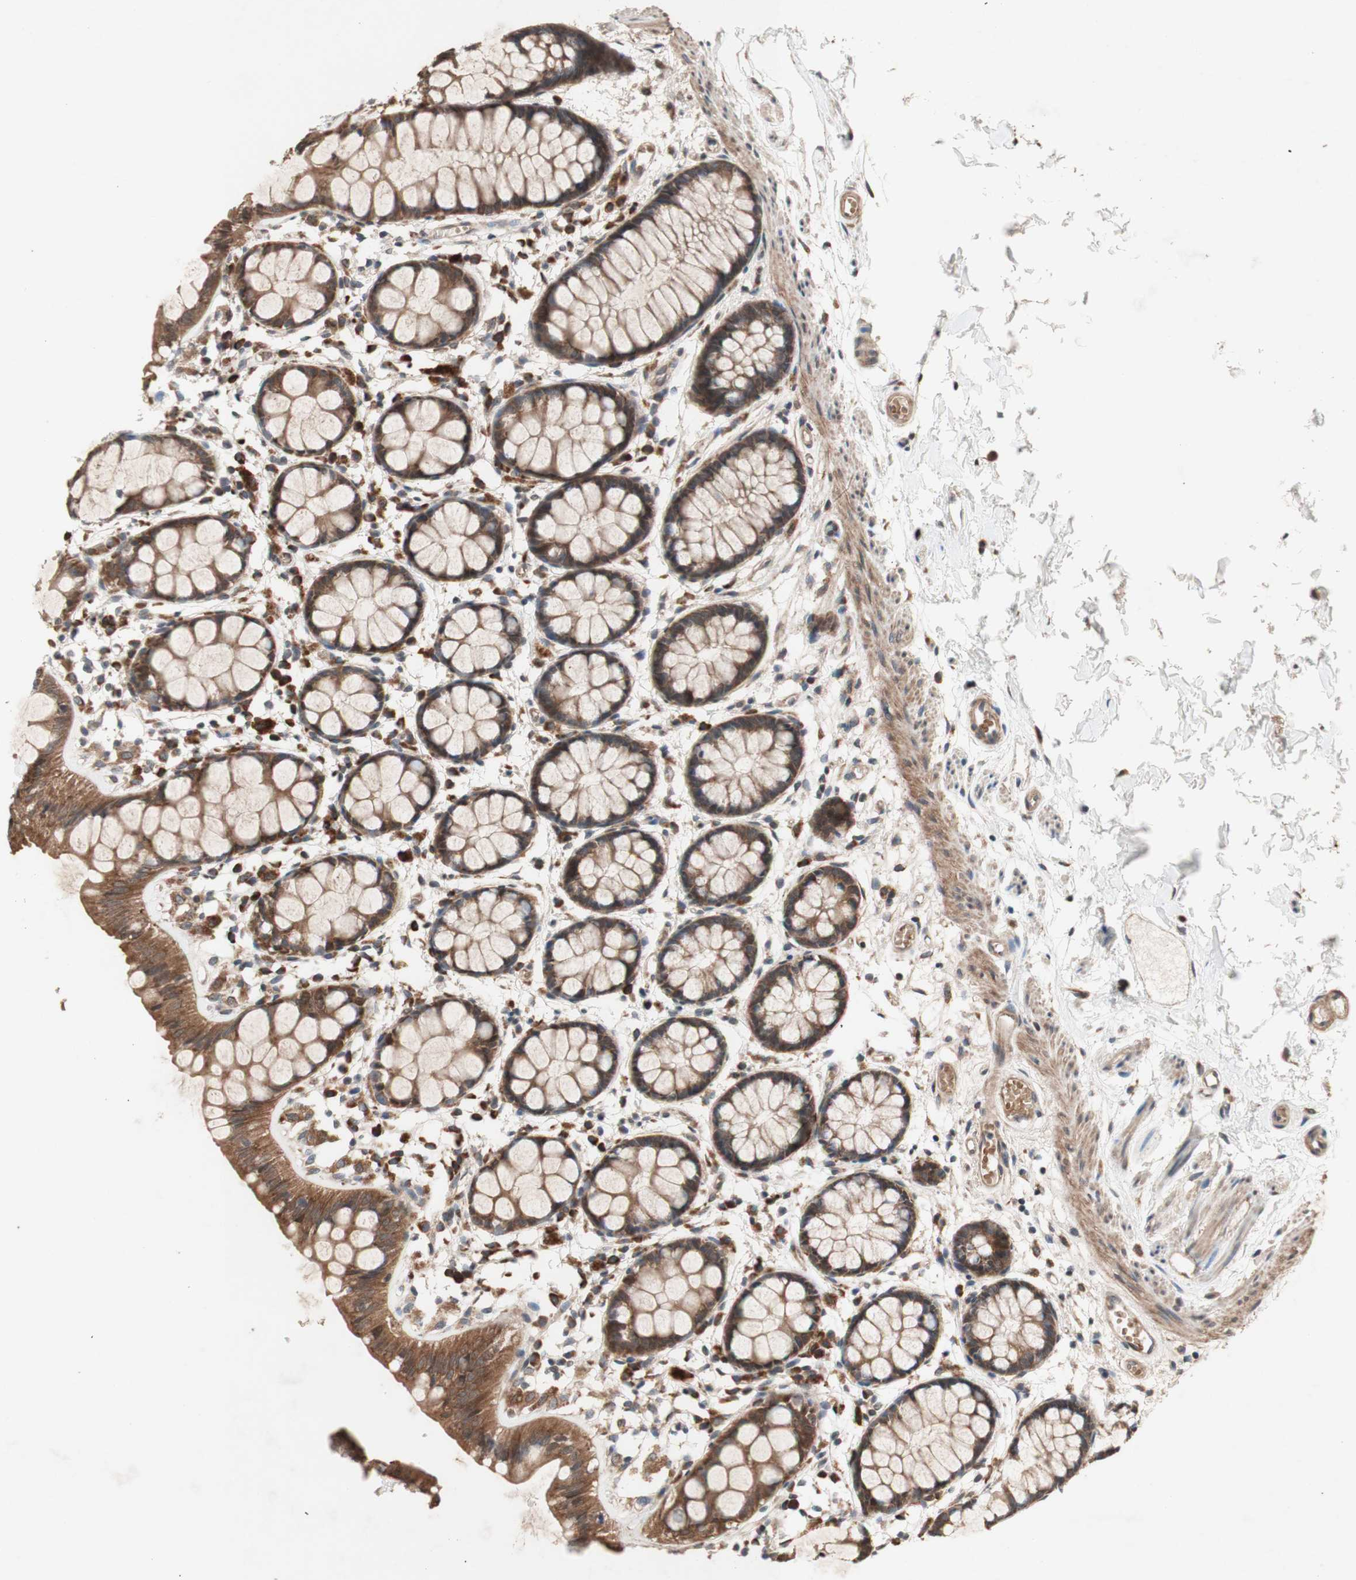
{"staining": {"intensity": "strong", "quantity": ">75%", "location": "cytoplasmic/membranous"}, "tissue": "rectum", "cell_type": "Glandular cells", "image_type": "normal", "snomed": [{"axis": "morphology", "description": "Normal tissue, NOS"}, {"axis": "topography", "description": "Rectum"}], "caption": "The image shows immunohistochemical staining of unremarkable rectum. There is strong cytoplasmic/membranous positivity is appreciated in approximately >75% of glandular cells.", "gene": "DDOST", "patient": {"sex": "female", "age": 66}}